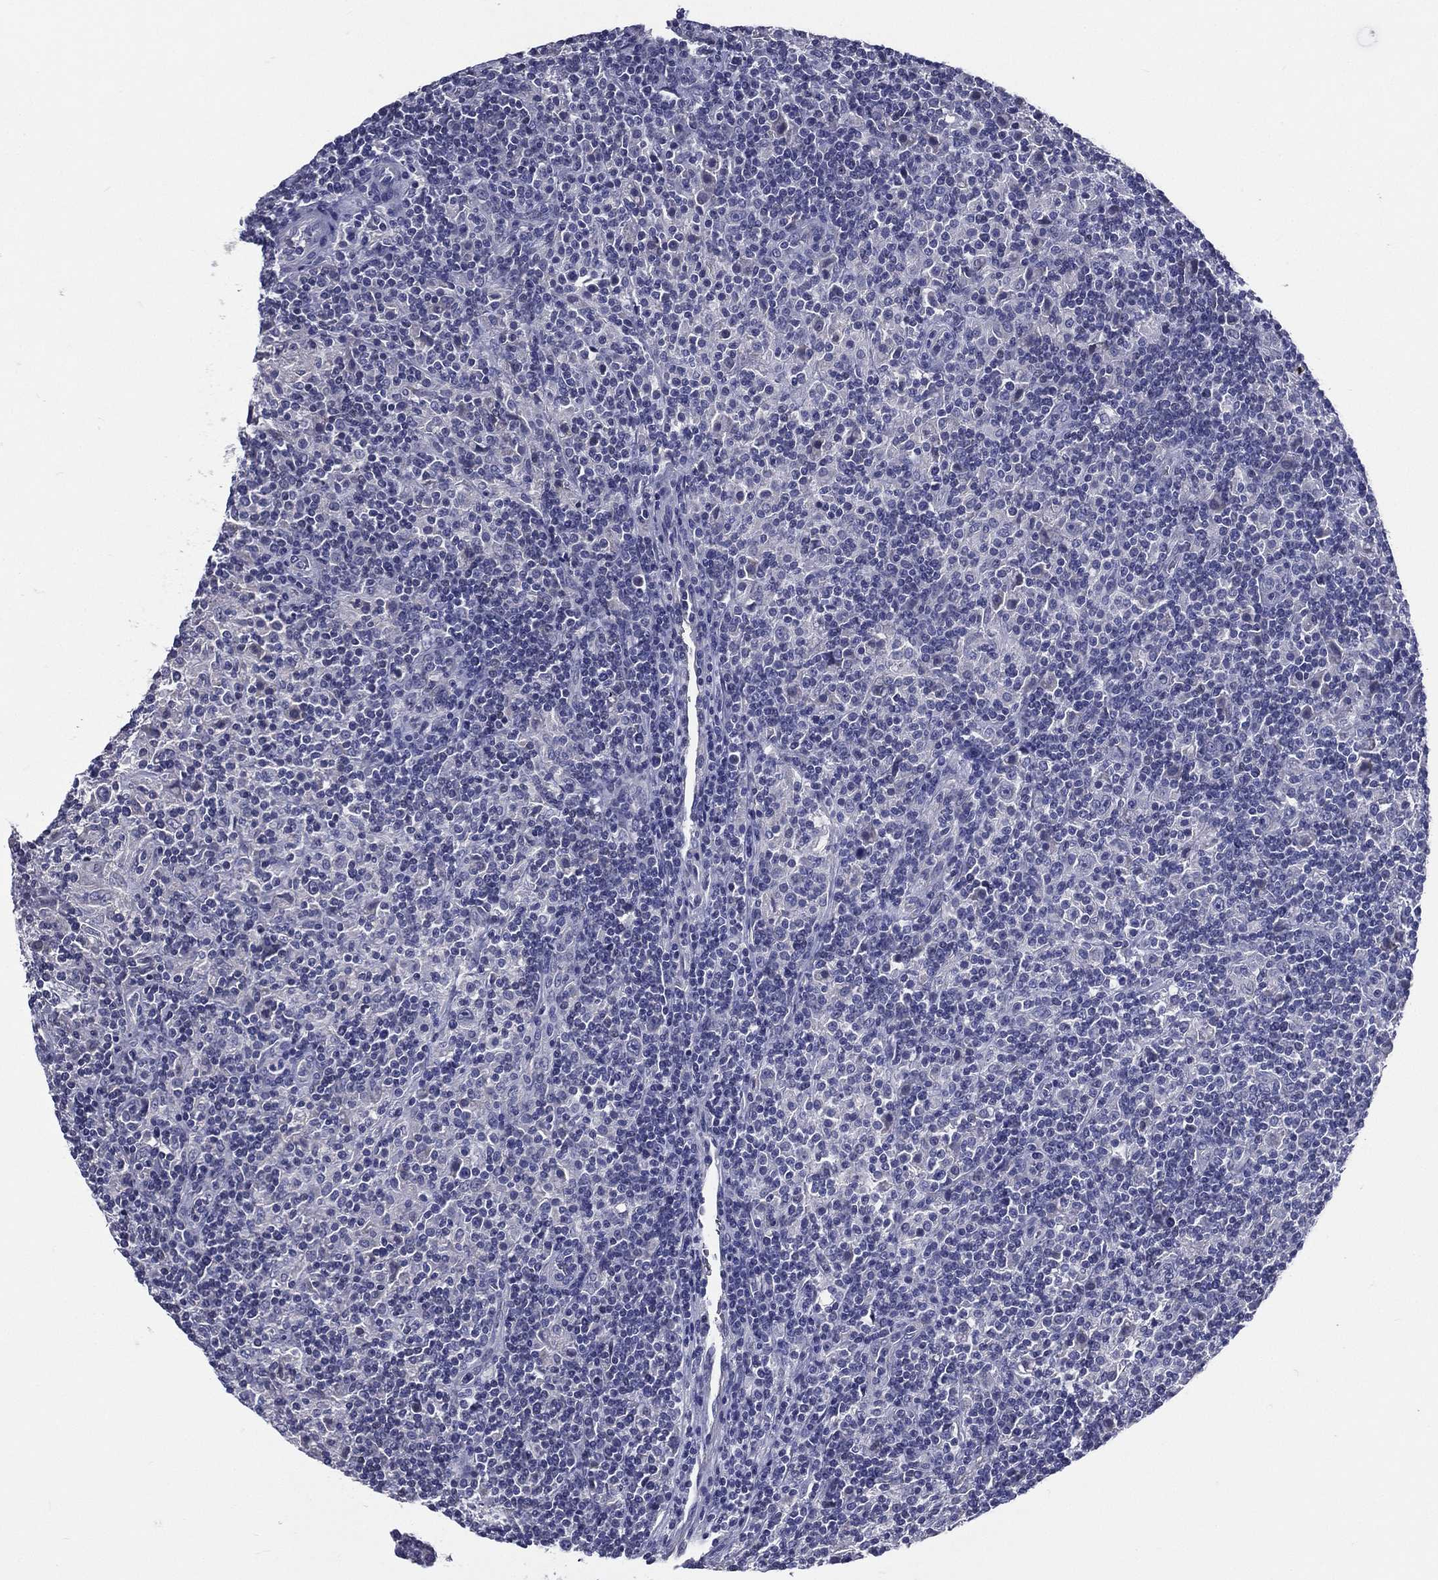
{"staining": {"intensity": "negative", "quantity": "none", "location": "none"}, "tissue": "lymphoma", "cell_type": "Tumor cells", "image_type": "cancer", "snomed": [{"axis": "morphology", "description": "Hodgkin's disease, NOS"}, {"axis": "topography", "description": "Lymph node"}], "caption": "This is an IHC photomicrograph of human lymphoma. There is no expression in tumor cells.", "gene": "TGM1", "patient": {"sex": "male", "age": 70}}